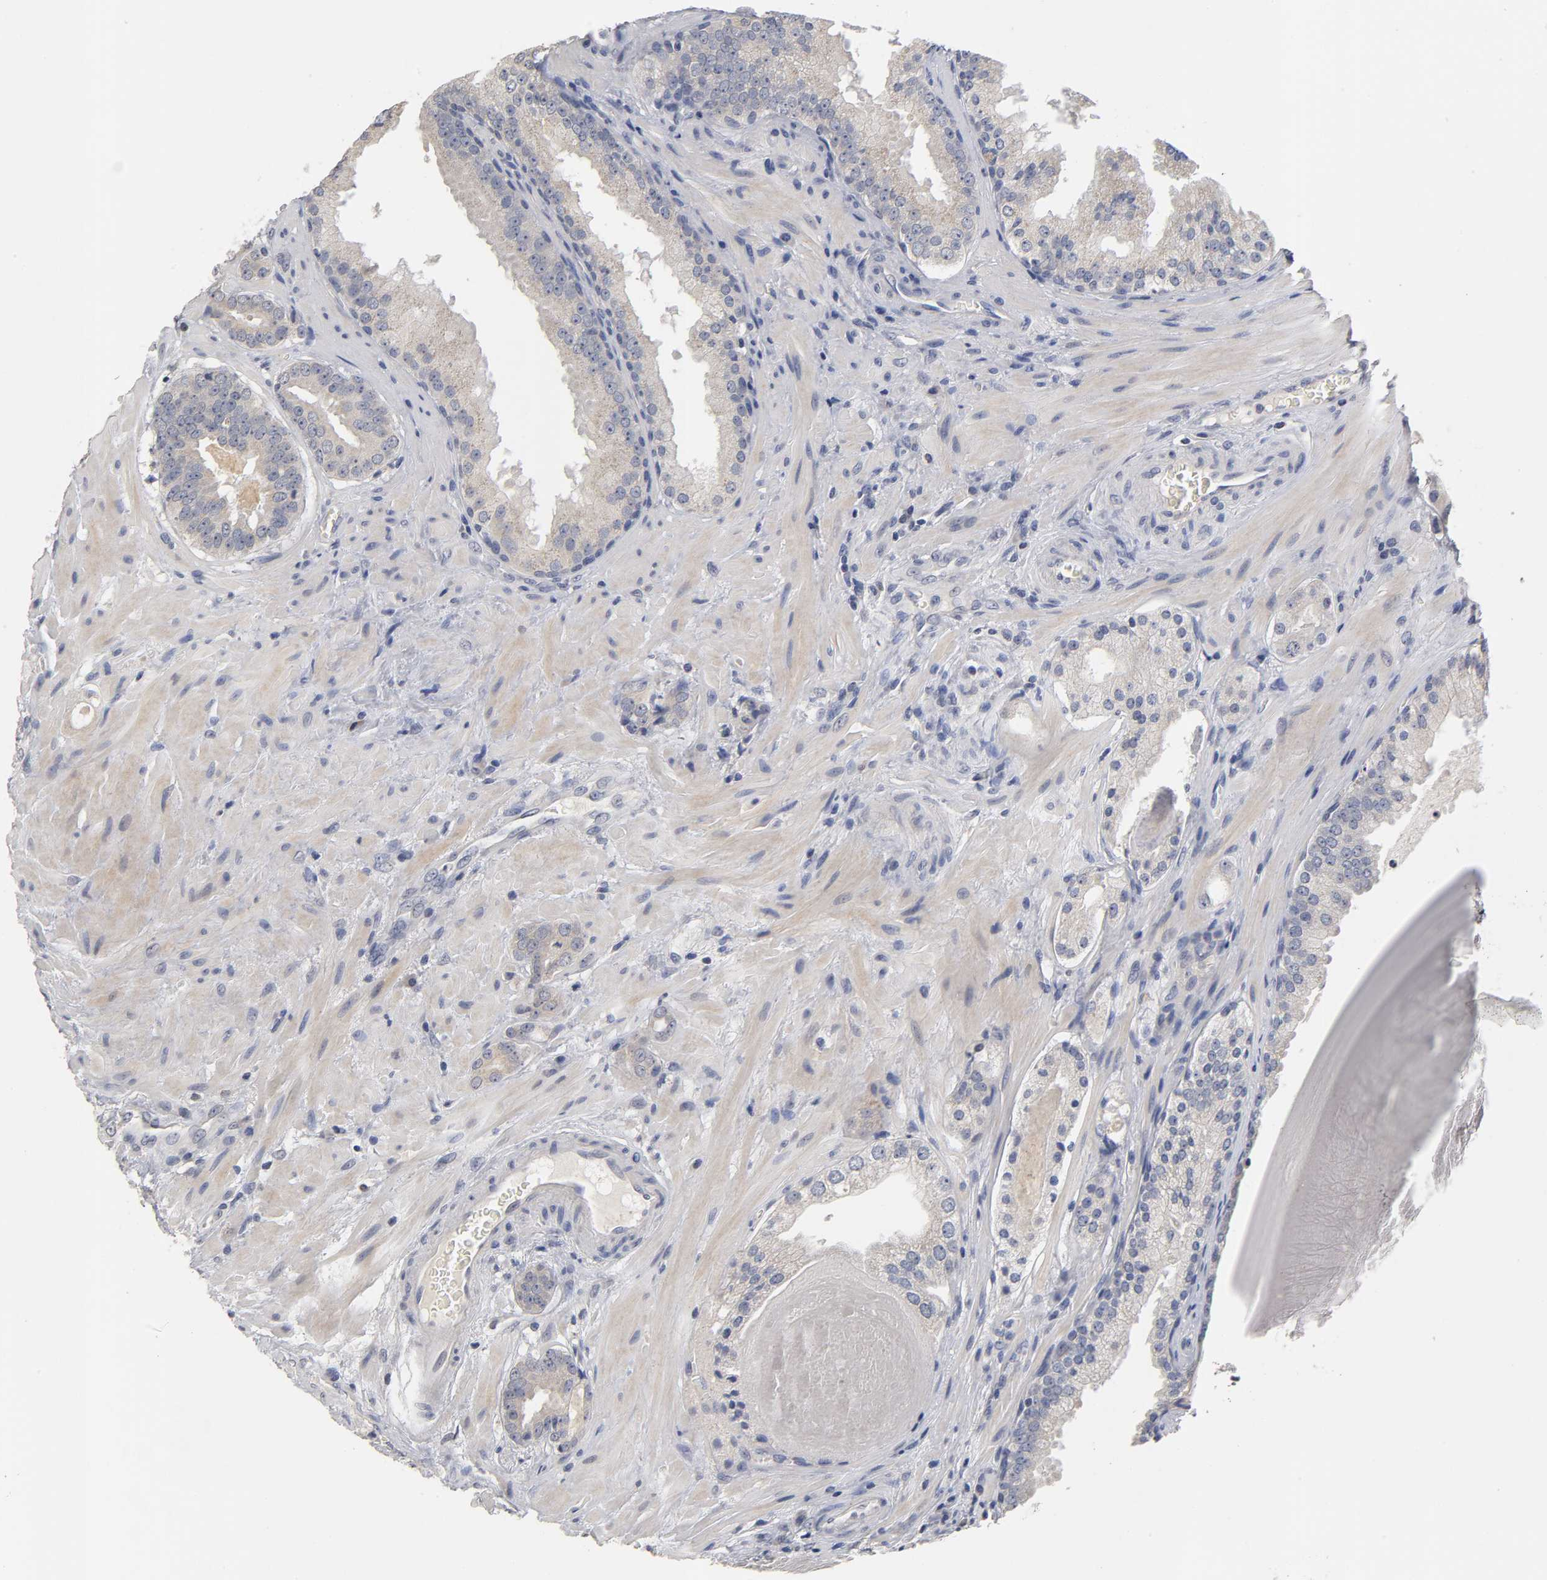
{"staining": {"intensity": "negative", "quantity": "none", "location": "none"}, "tissue": "prostate cancer", "cell_type": "Tumor cells", "image_type": "cancer", "snomed": [{"axis": "morphology", "description": "Adenocarcinoma, High grade"}, {"axis": "topography", "description": "Prostate"}], "caption": "This histopathology image is of high-grade adenocarcinoma (prostate) stained with immunohistochemistry (IHC) to label a protein in brown with the nuclei are counter-stained blue. There is no positivity in tumor cells.", "gene": "OVOL1", "patient": {"sex": "male", "age": 68}}